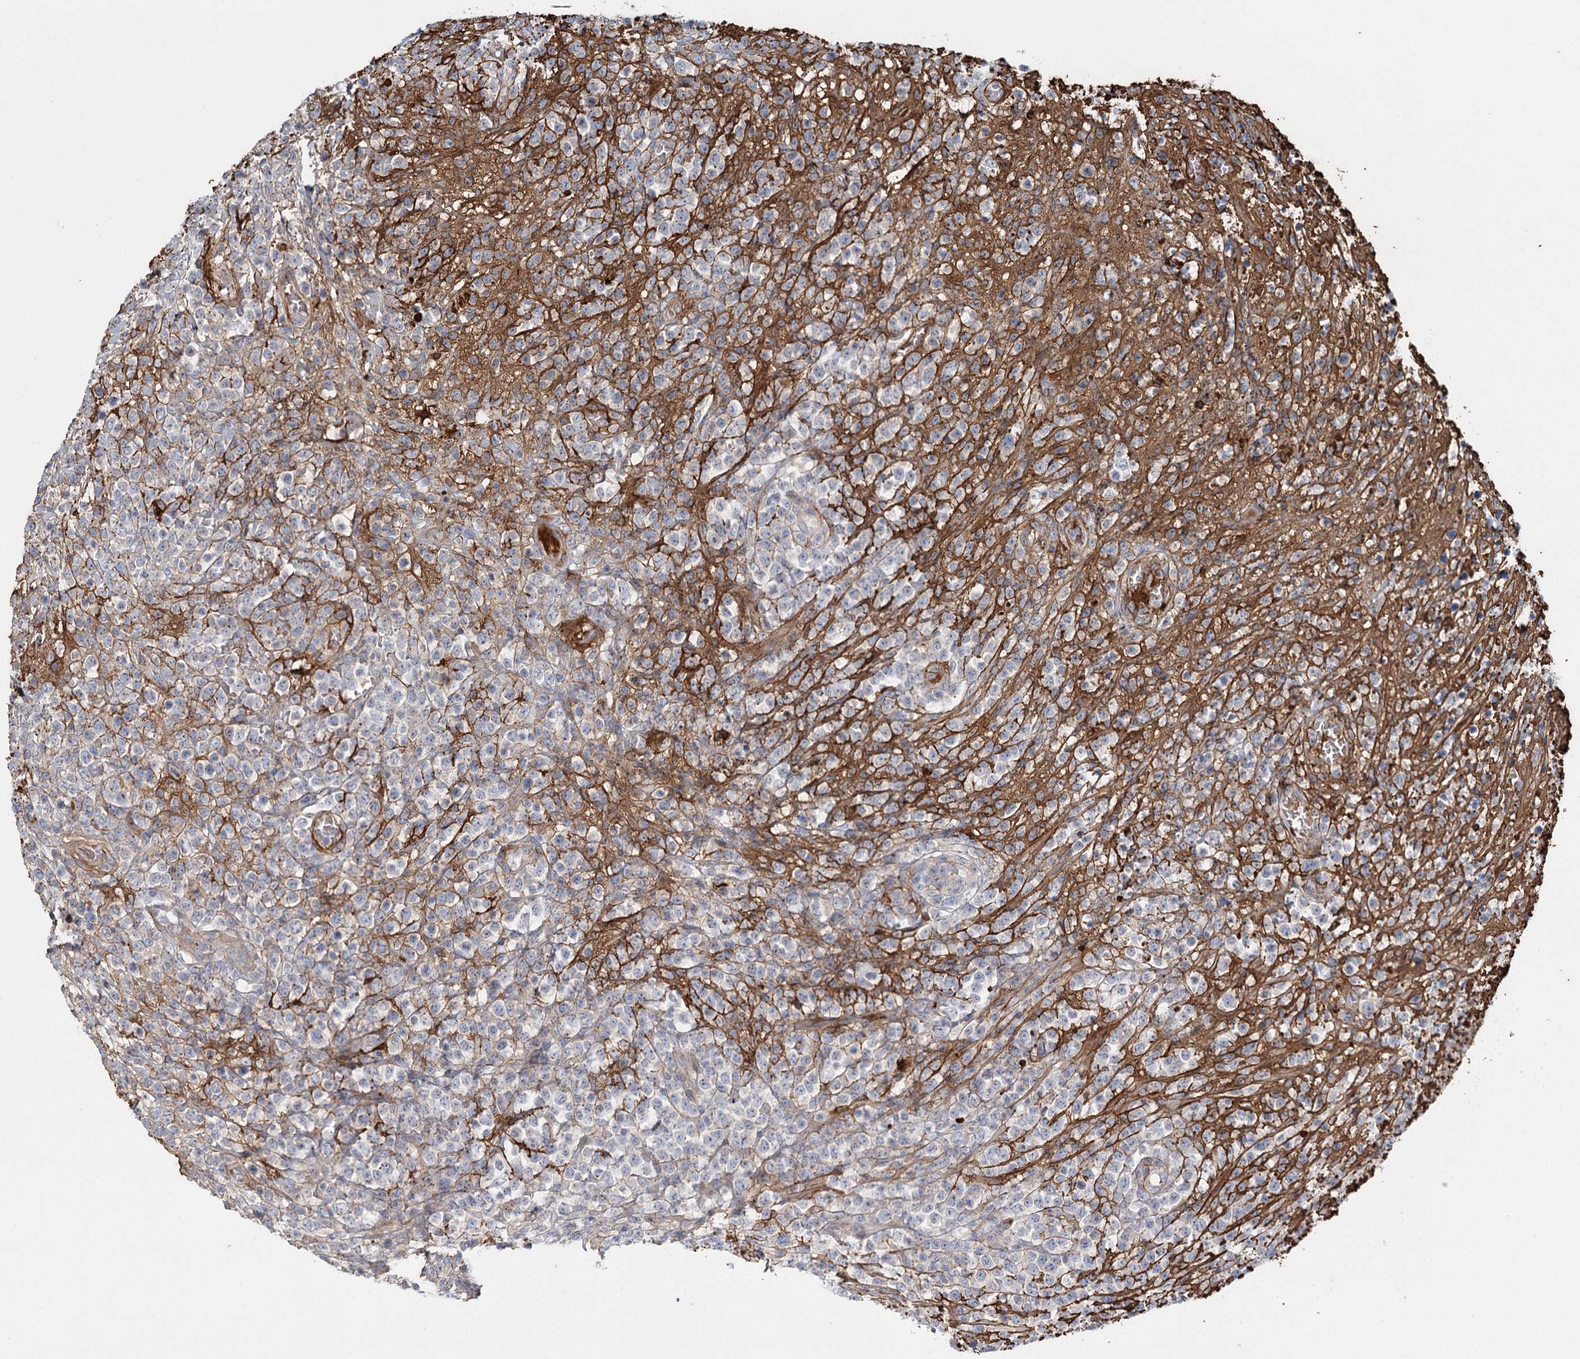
{"staining": {"intensity": "negative", "quantity": "none", "location": "none"}, "tissue": "lymphoma", "cell_type": "Tumor cells", "image_type": "cancer", "snomed": [{"axis": "morphology", "description": "Malignant lymphoma, non-Hodgkin's type, High grade"}, {"axis": "topography", "description": "Colon"}], "caption": "An IHC image of malignant lymphoma, non-Hodgkin's type (high-grade) is shown. There is no staining in tumor cells of malignant lymphoma, non-Hodgkin's type (high-grade).", "gene": "ALKBH8", "patient": {"sex": "female", "age": 53}}